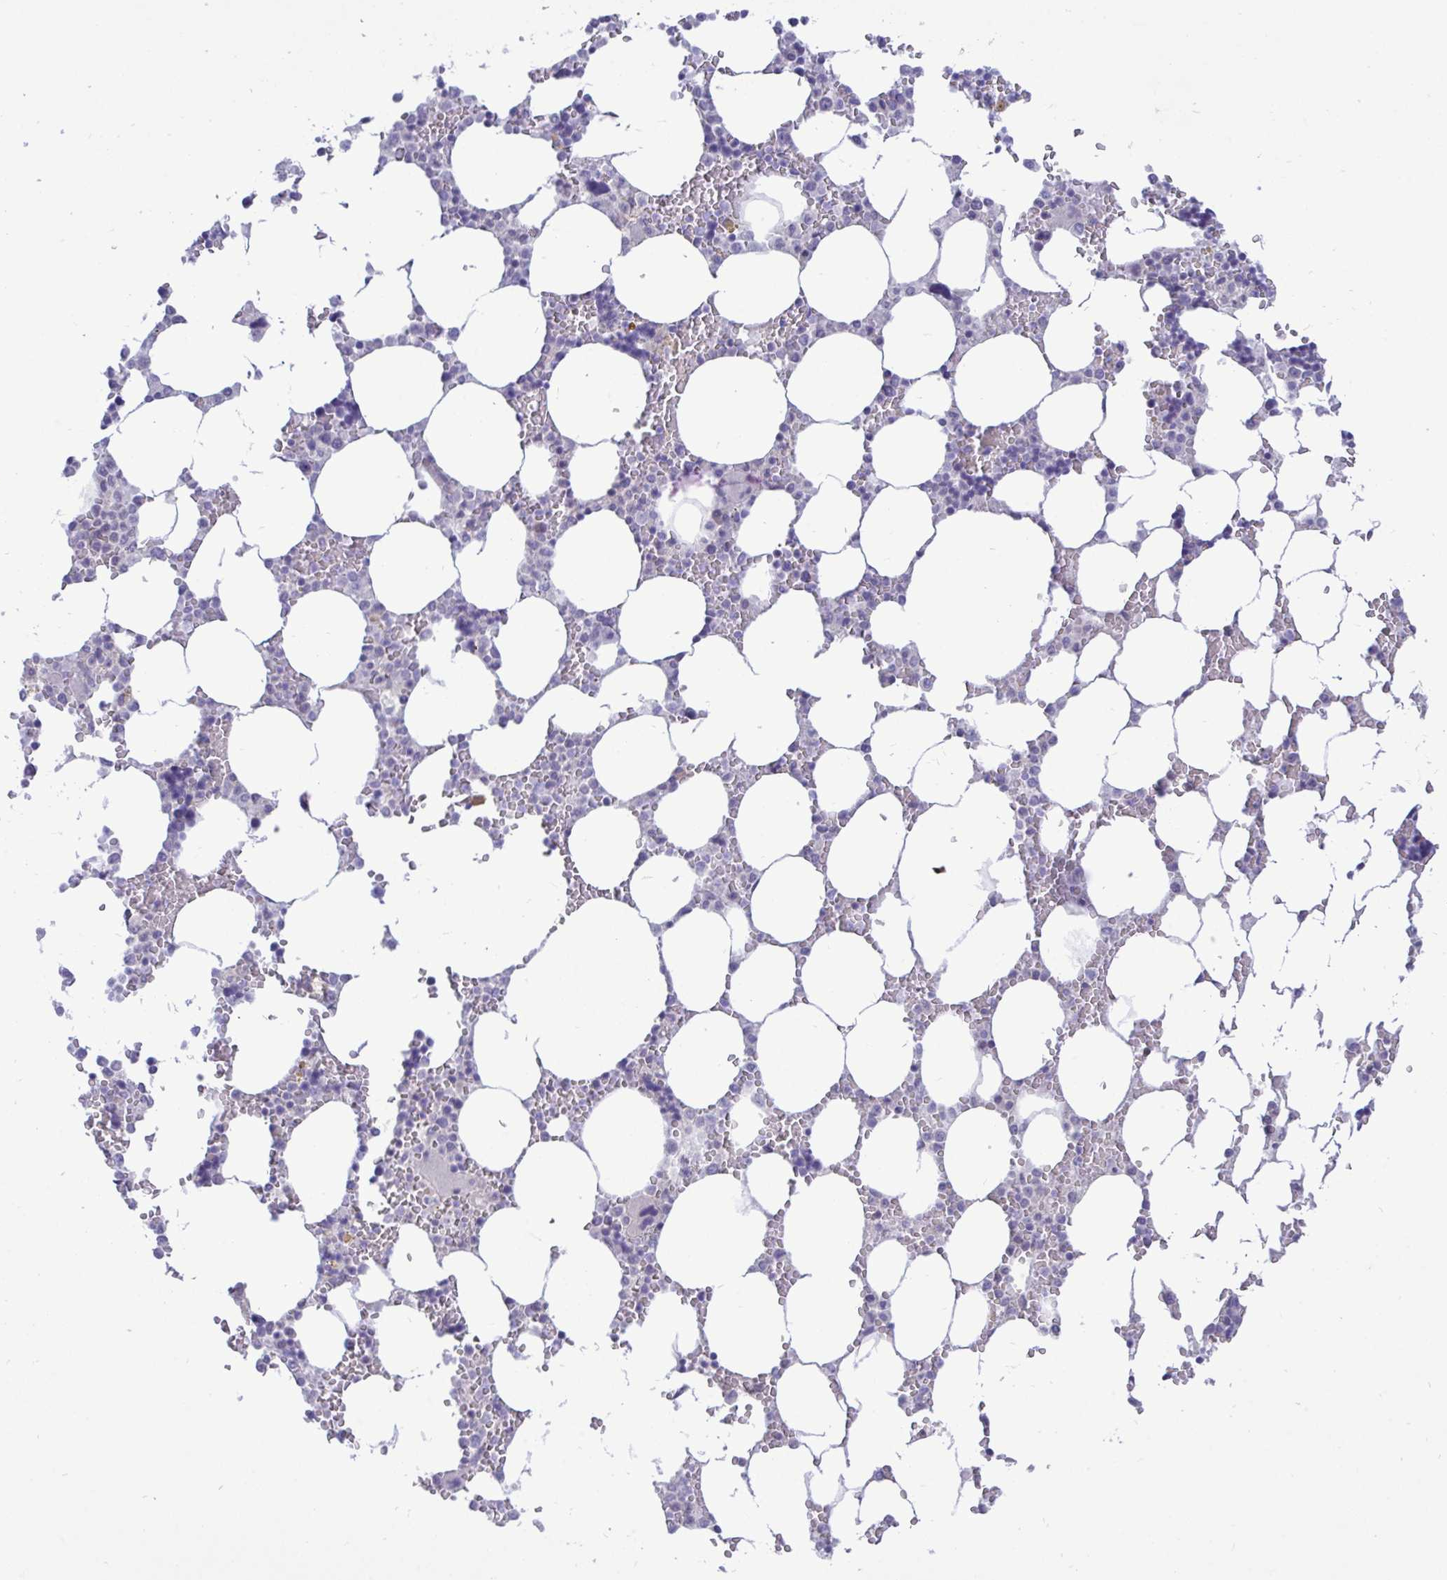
{"staining": {"intensity": "negative", "quantity": "none", "location": "none"}, "tissue": "bone marrow", "cell_type": "Hematopoietic cells", "image_type": "normal", "snomed": [{"axis": "morphology", "description": "Normal tissue, NOS"}, {"axis": "topography", "description": "Bone marrow"}], "caption": "This photomicrograph is of normal bone marrow stained with immunohistochemistry to label a protein in brown with the nuclei are counter-stained blue. There is no positivity in hematopoietic cells.", "gene": "EPOP", "patient": {"sex": "male", "age": 64}}